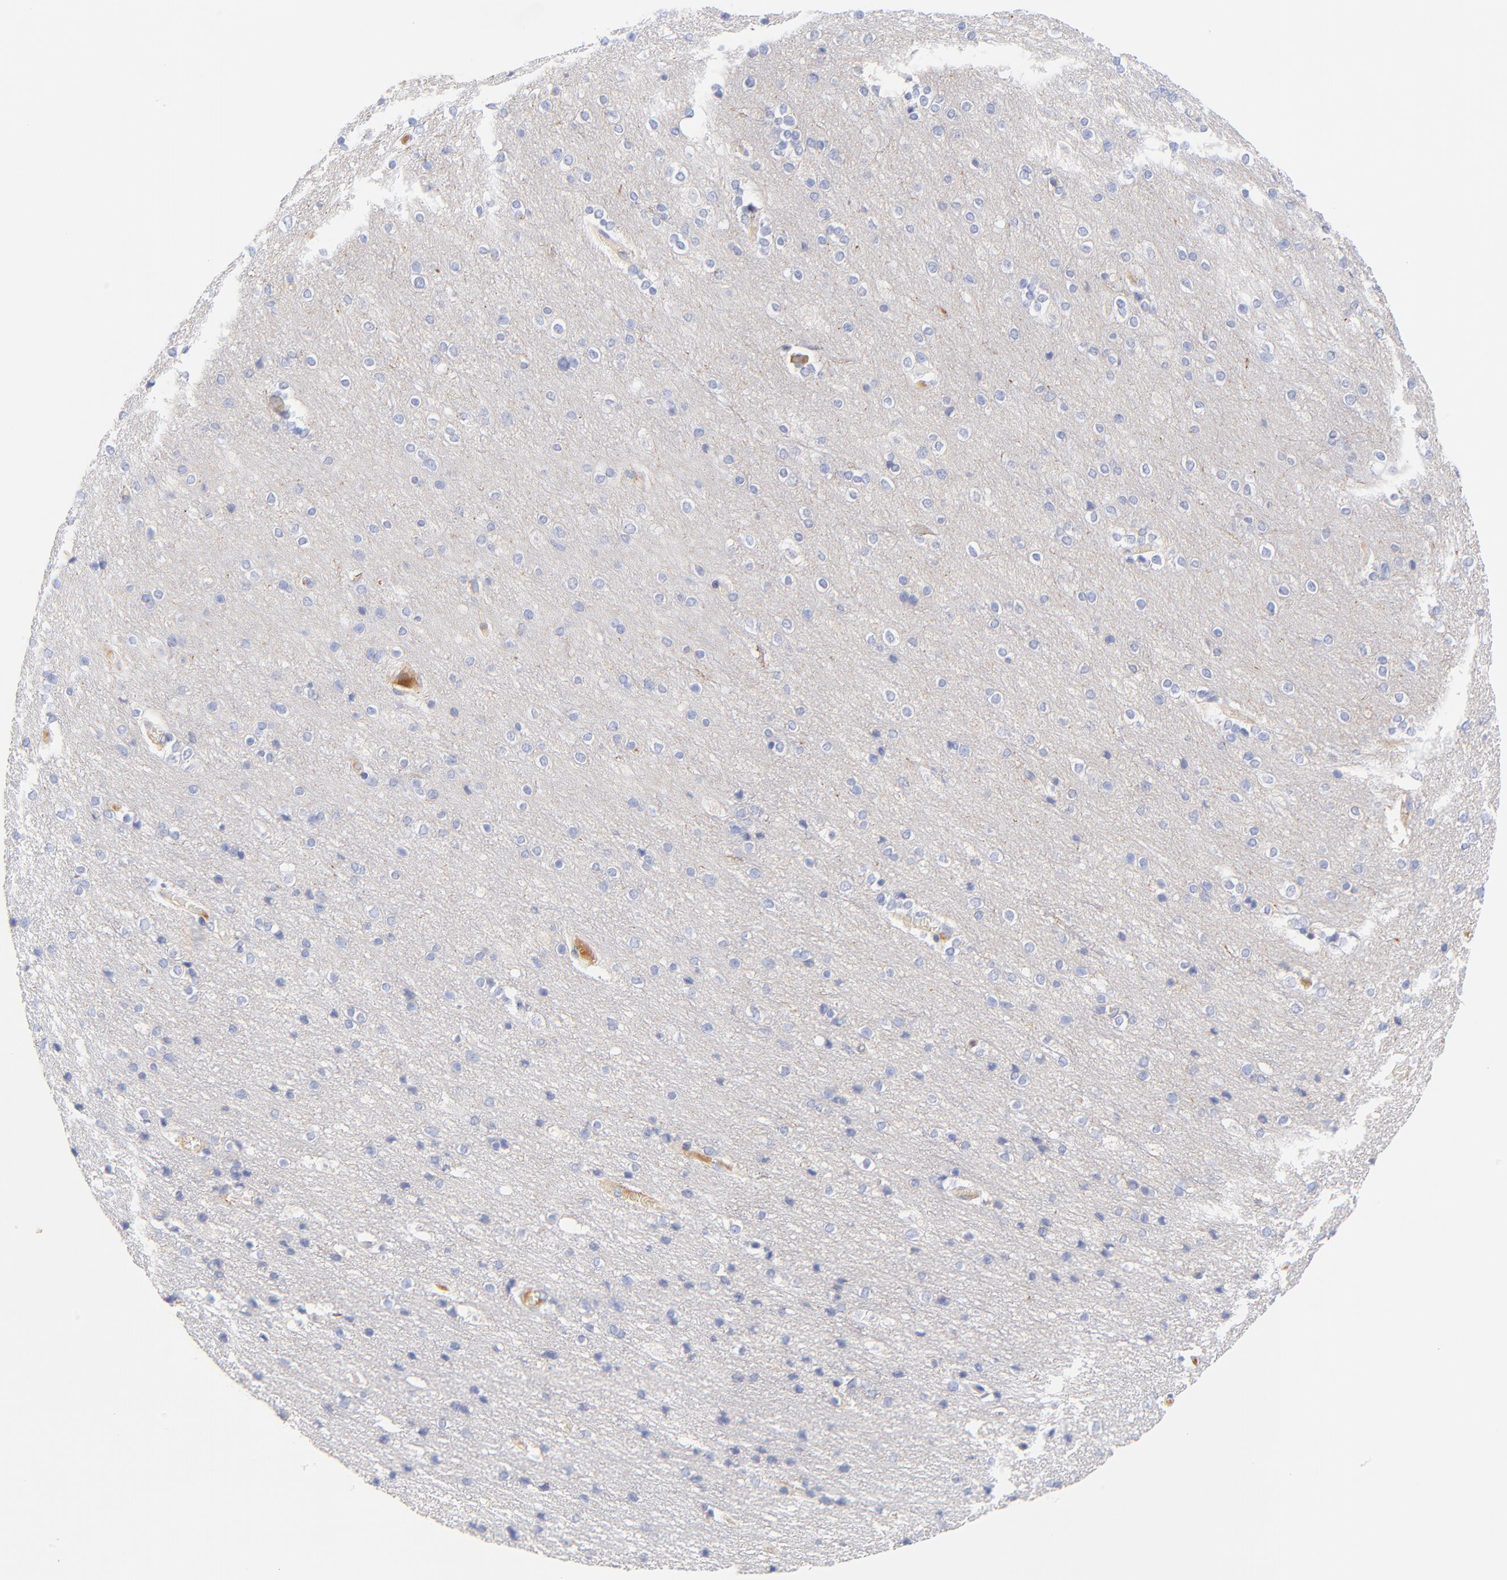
{"staining": {"intensity": "negative", "quantity": "none", "location": "none"}, "tissue": "cerebral cortex", "cell_type": "Endothelial cells", "image_type": "normal", "snomed": [{"axis": "morphology", "description": "Normal tissue, NOS"}, {"axis": "topography", "description": "Cerebral cortex"}], "caption": "IHC of normal cerebral cortex demonstrates no positivity in endothelial cells.", "gene": "MDGA2", "patient": {"sex": "female", "age": 54}}